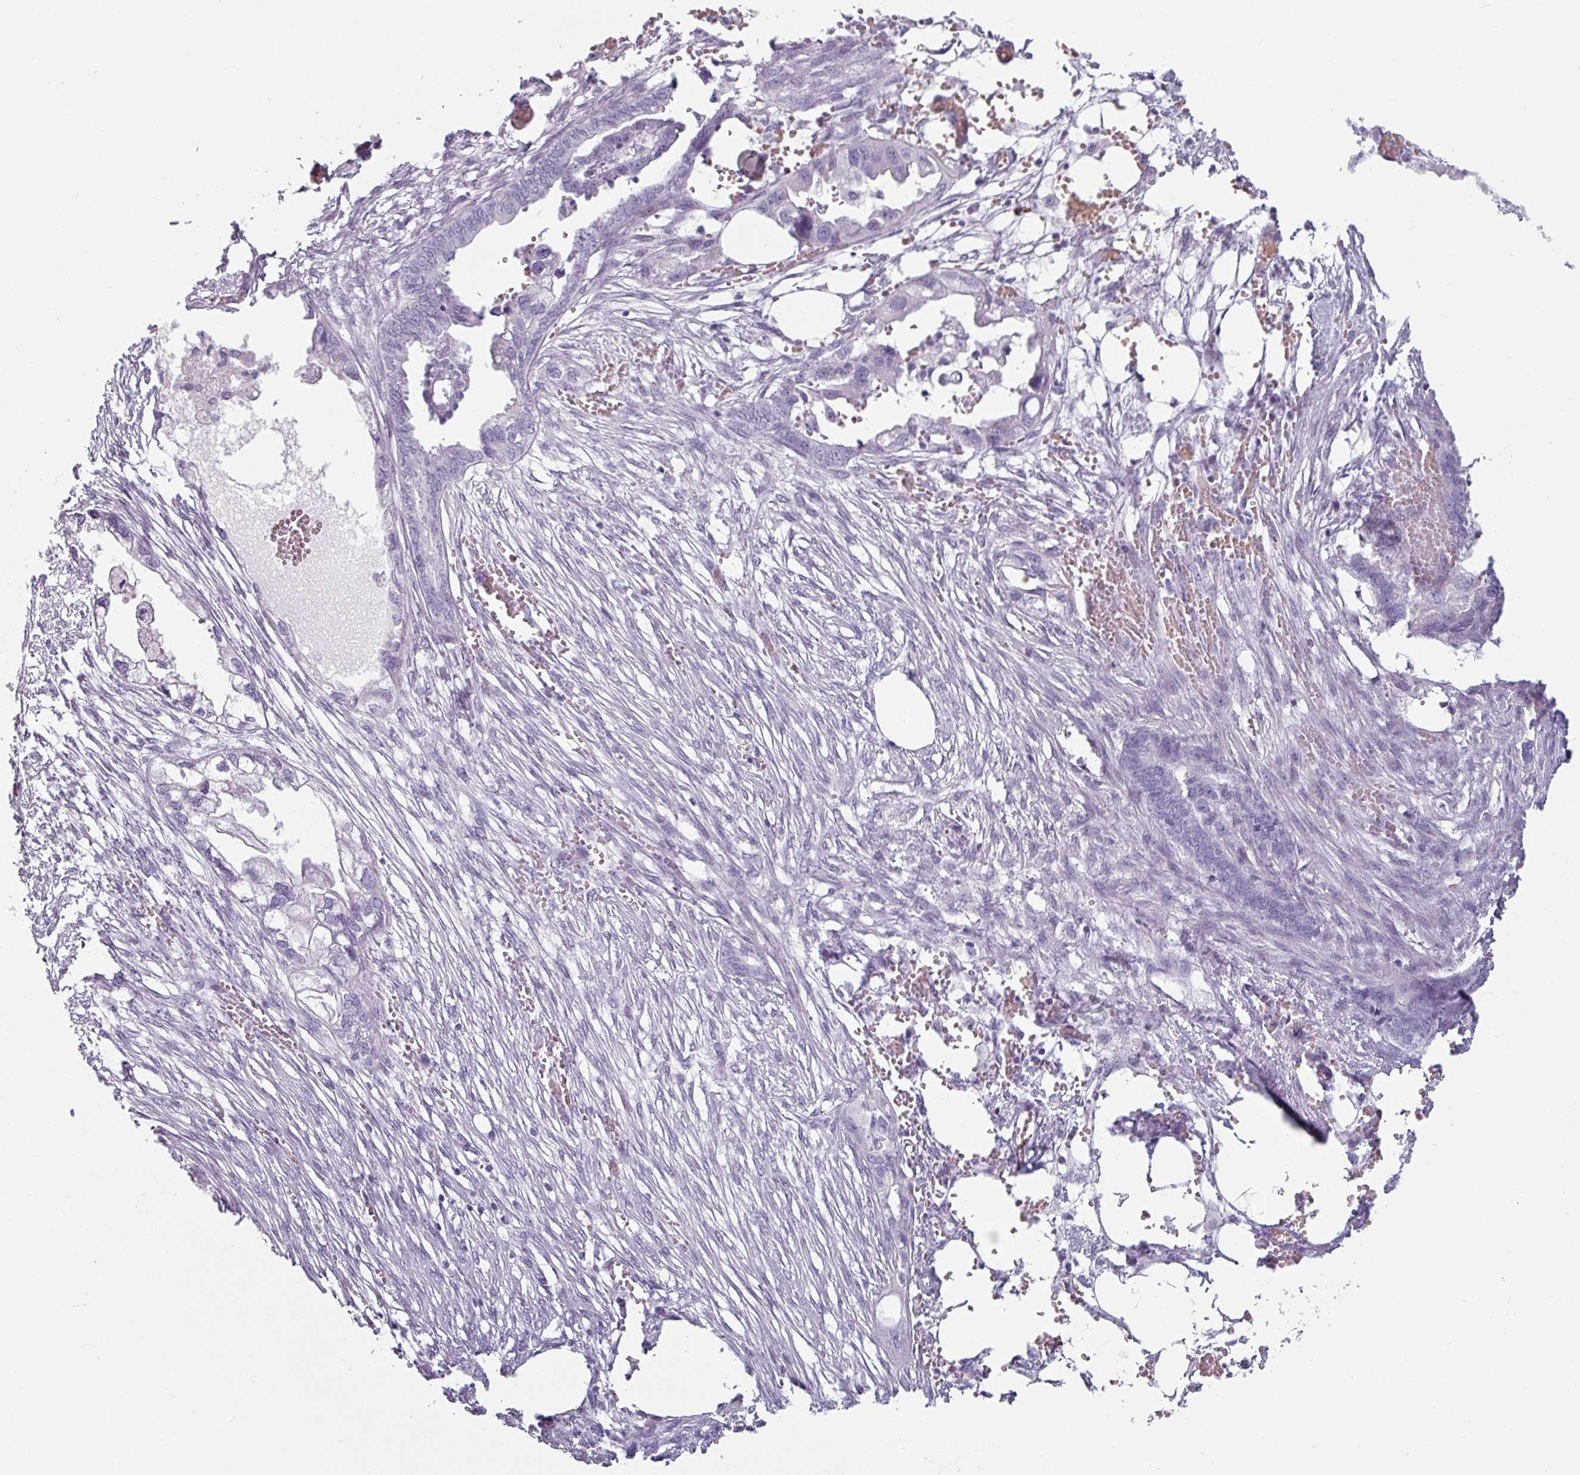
{"staining": {"intensity": "negative", "quantity": "none", "location": "none"}, "tissue": "endometrial cancer", "cell_type": "Tumor cells", "image_type": "cancer", "snomed": [{"axis": "morphology", "description": "Adenocarcinoma, NOS"}, {"axis": "morphology", "description": "Adenocarcinoma, metastatic, NOS"}, {"axis": "topography", "description": "Adipose tissue"}, {"axis": "topography", "description": "Endometrium"}], "caption": "Tumor cells show no significant expression in metastatic adenocarcinoma (endometrial).", "gene": "CLCA1", "patient": {"sex": "female", "age": 67}}